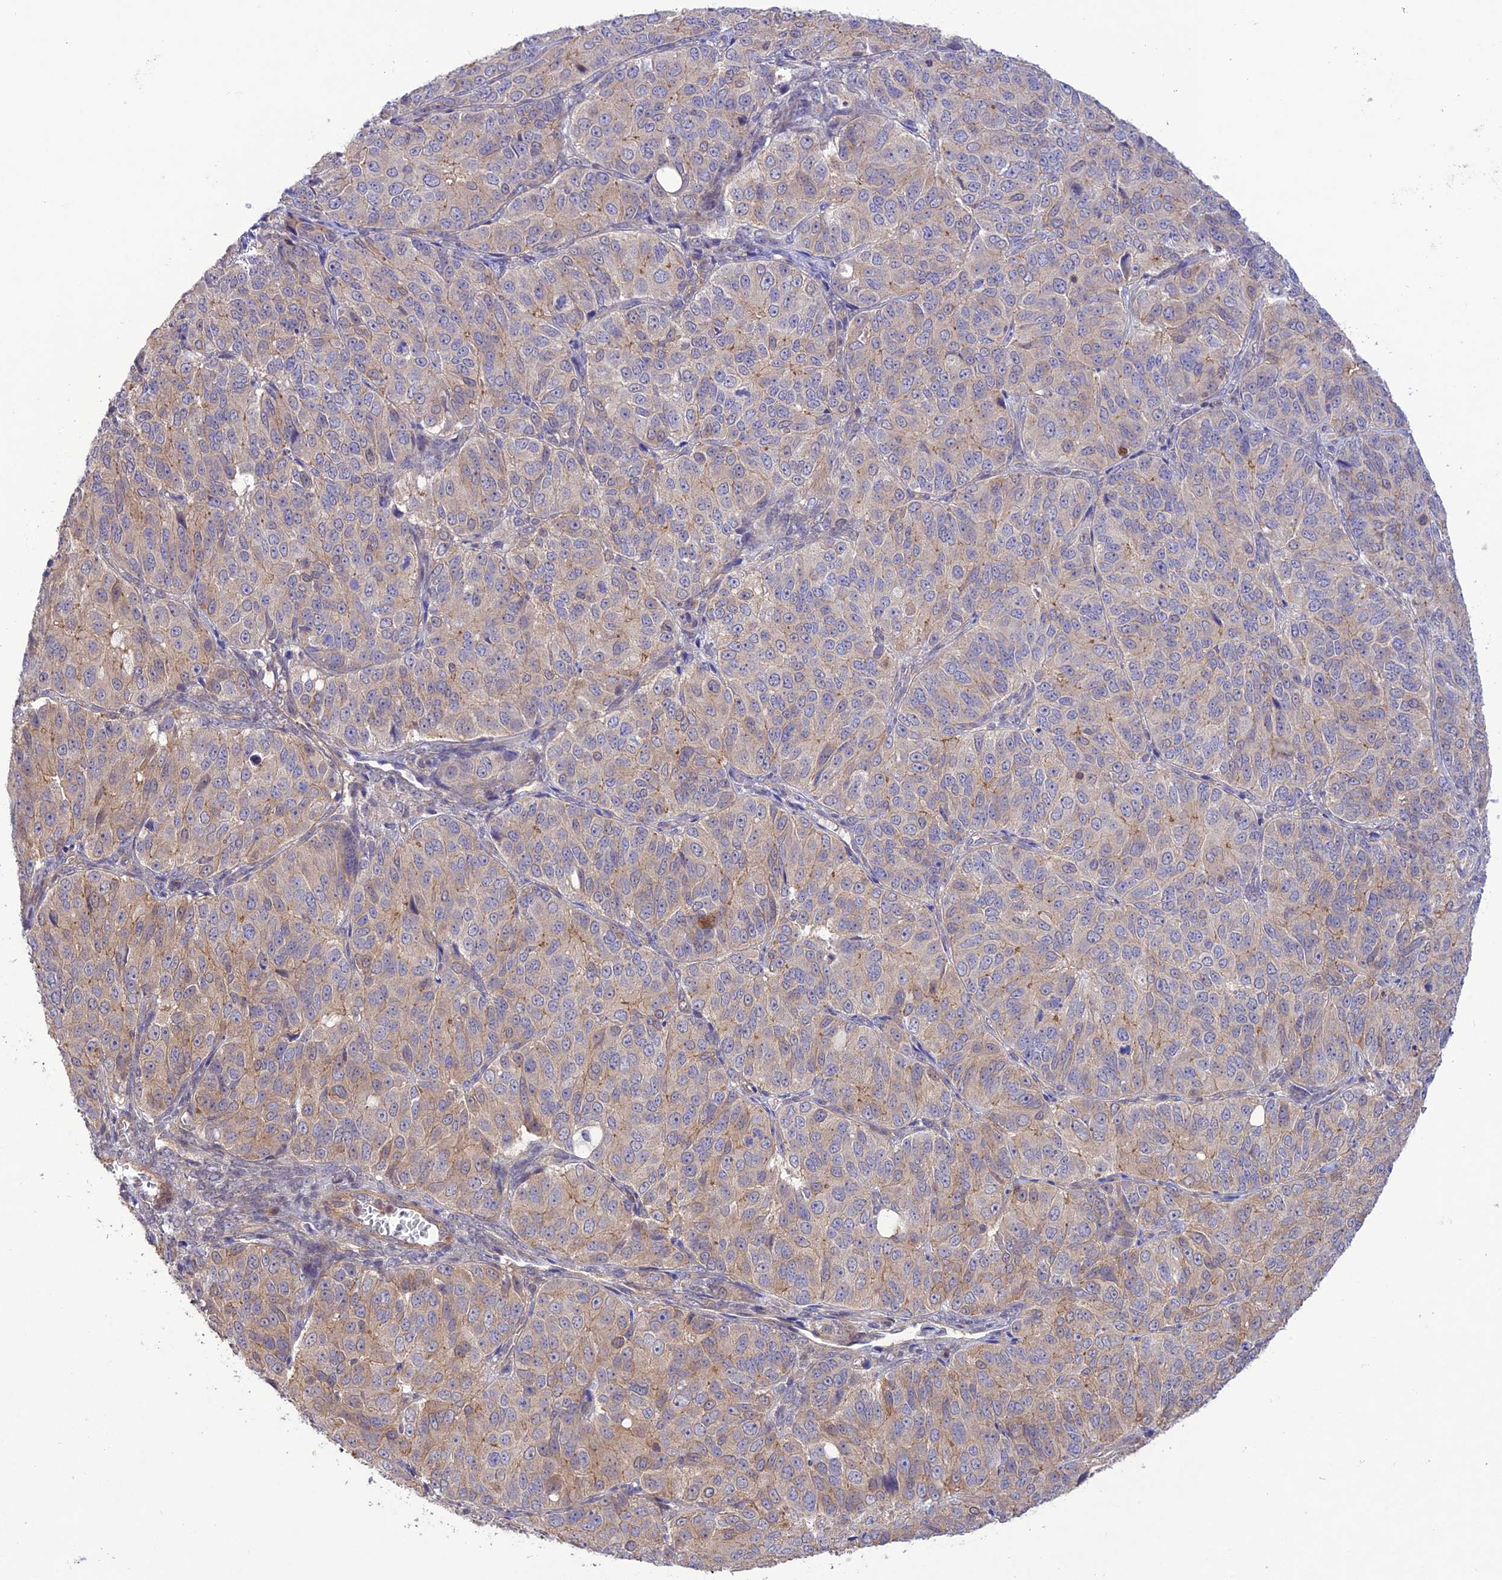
{"staining": {"intensity": "weak", "quantity": "25%-75%", "location": "cytoplasmic/membranous"}, "tissue": "ovarian cancer", "cell_type": "Tumor cells", "image_type": "cancer", "snomed": [{"axis": "morphology", "description": "Carcinoma, endometroid"}, {"axis": "topography", "description": "Ovary"}], "caption": "Weak cytoplasmic/membranous protein staining is present in about 25%-75% of tumor cells in ovarian cancer (endometroid carcinoma).", "gene": "FCHSD1", "patient": {"sex": "female", "age": 51}}